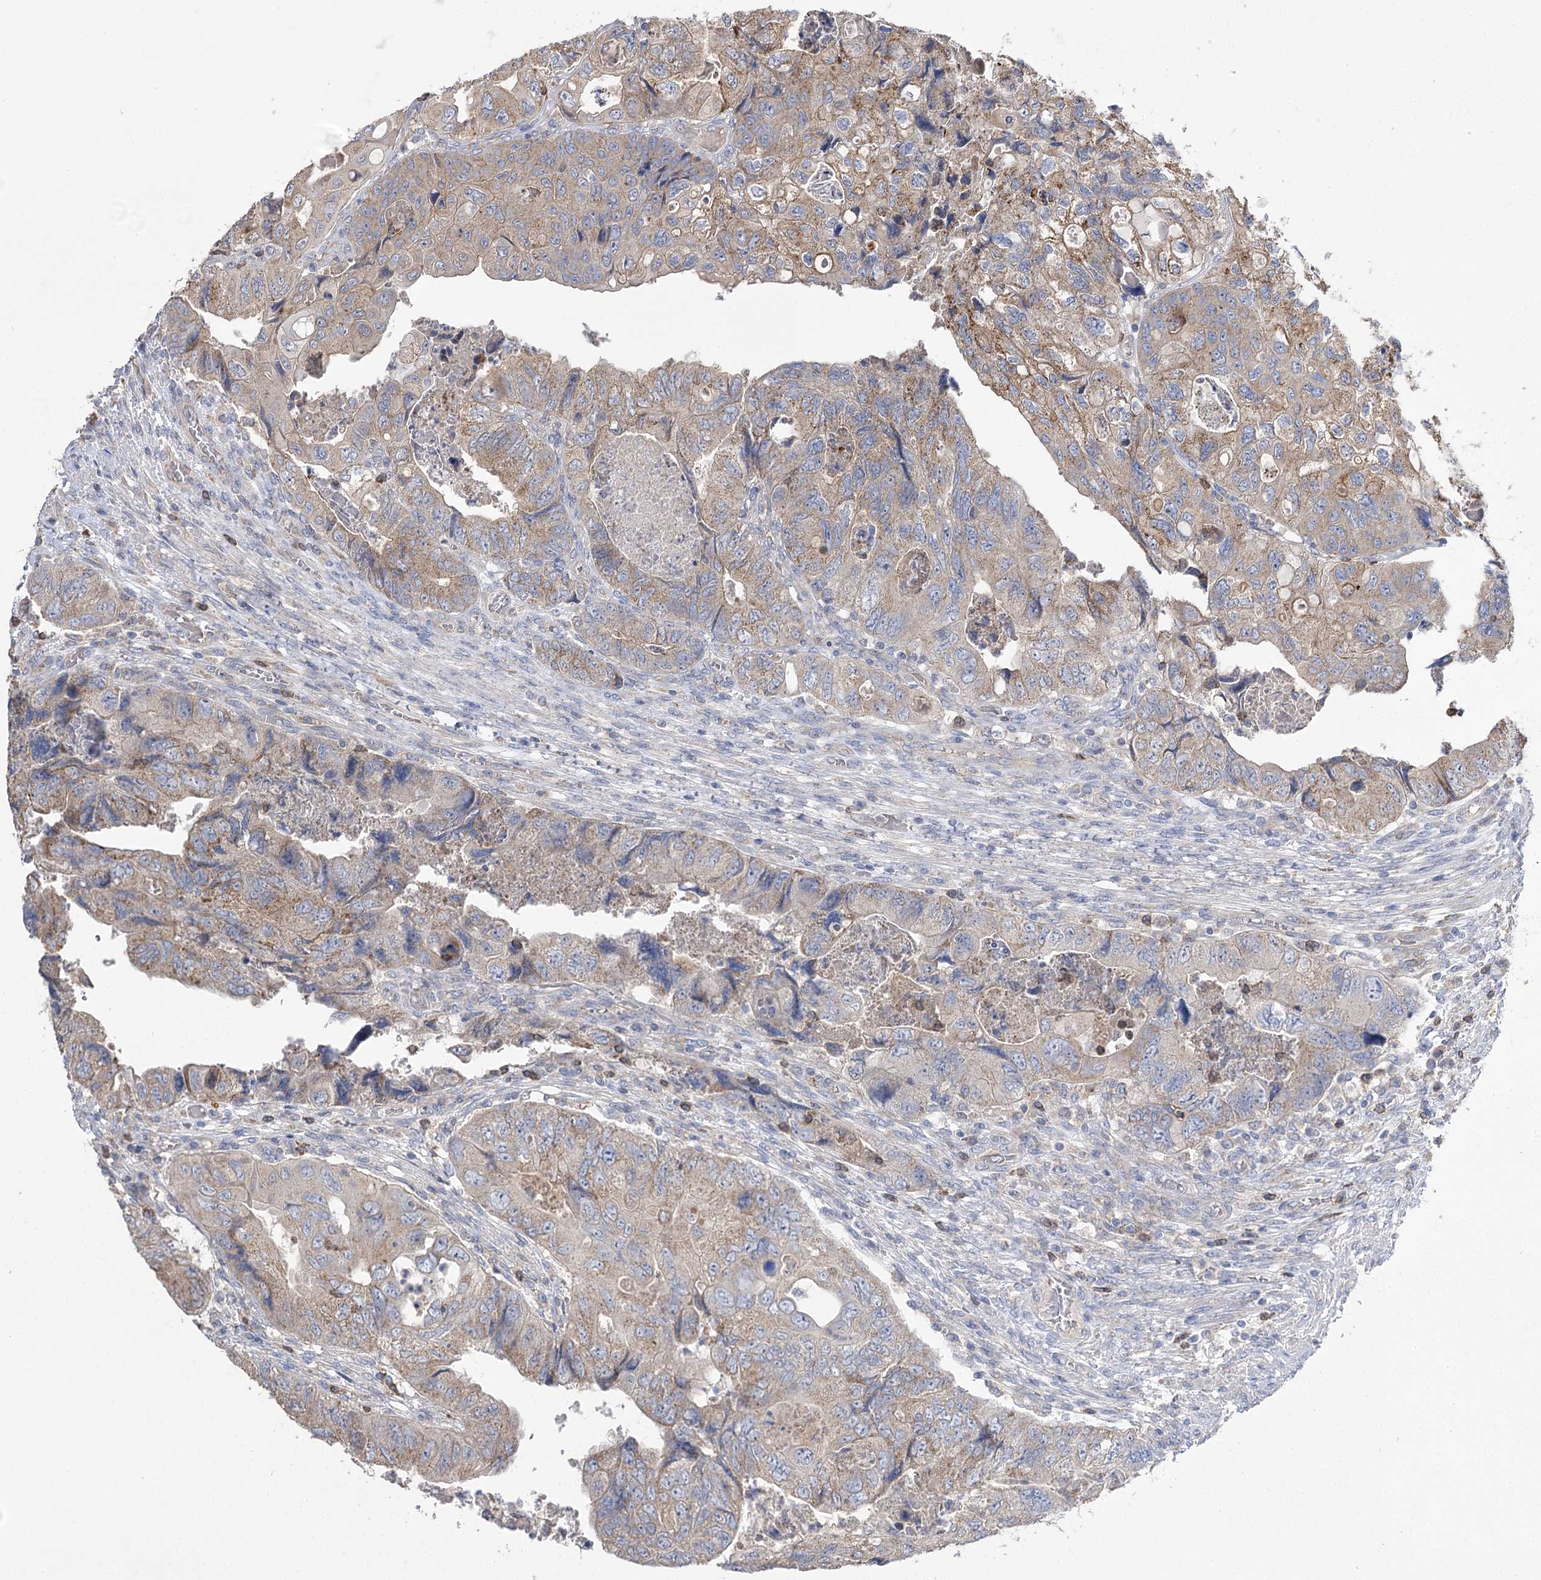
{"staining": {"intensity": "weak", "quantity": ">75%", "location": "cytoplasmic/membranous"}, "tissue": "colorectal cancer", "cell_type": "Tumor cells", "image_type": "cancer", "snomed": [{"axis": "morphology", "description": "Adenocarcinoma, NOS"}, {"axis": "topography", "description": "Rectum"}], "caption": "Protein staining reveals weak cytoplasmic/membranous staining in approximately >75% of tumor cells in colorectal cancer (adenocarcinoma).", "gene": "AURKC", "patient": {"sex": "male", "age": 63}}